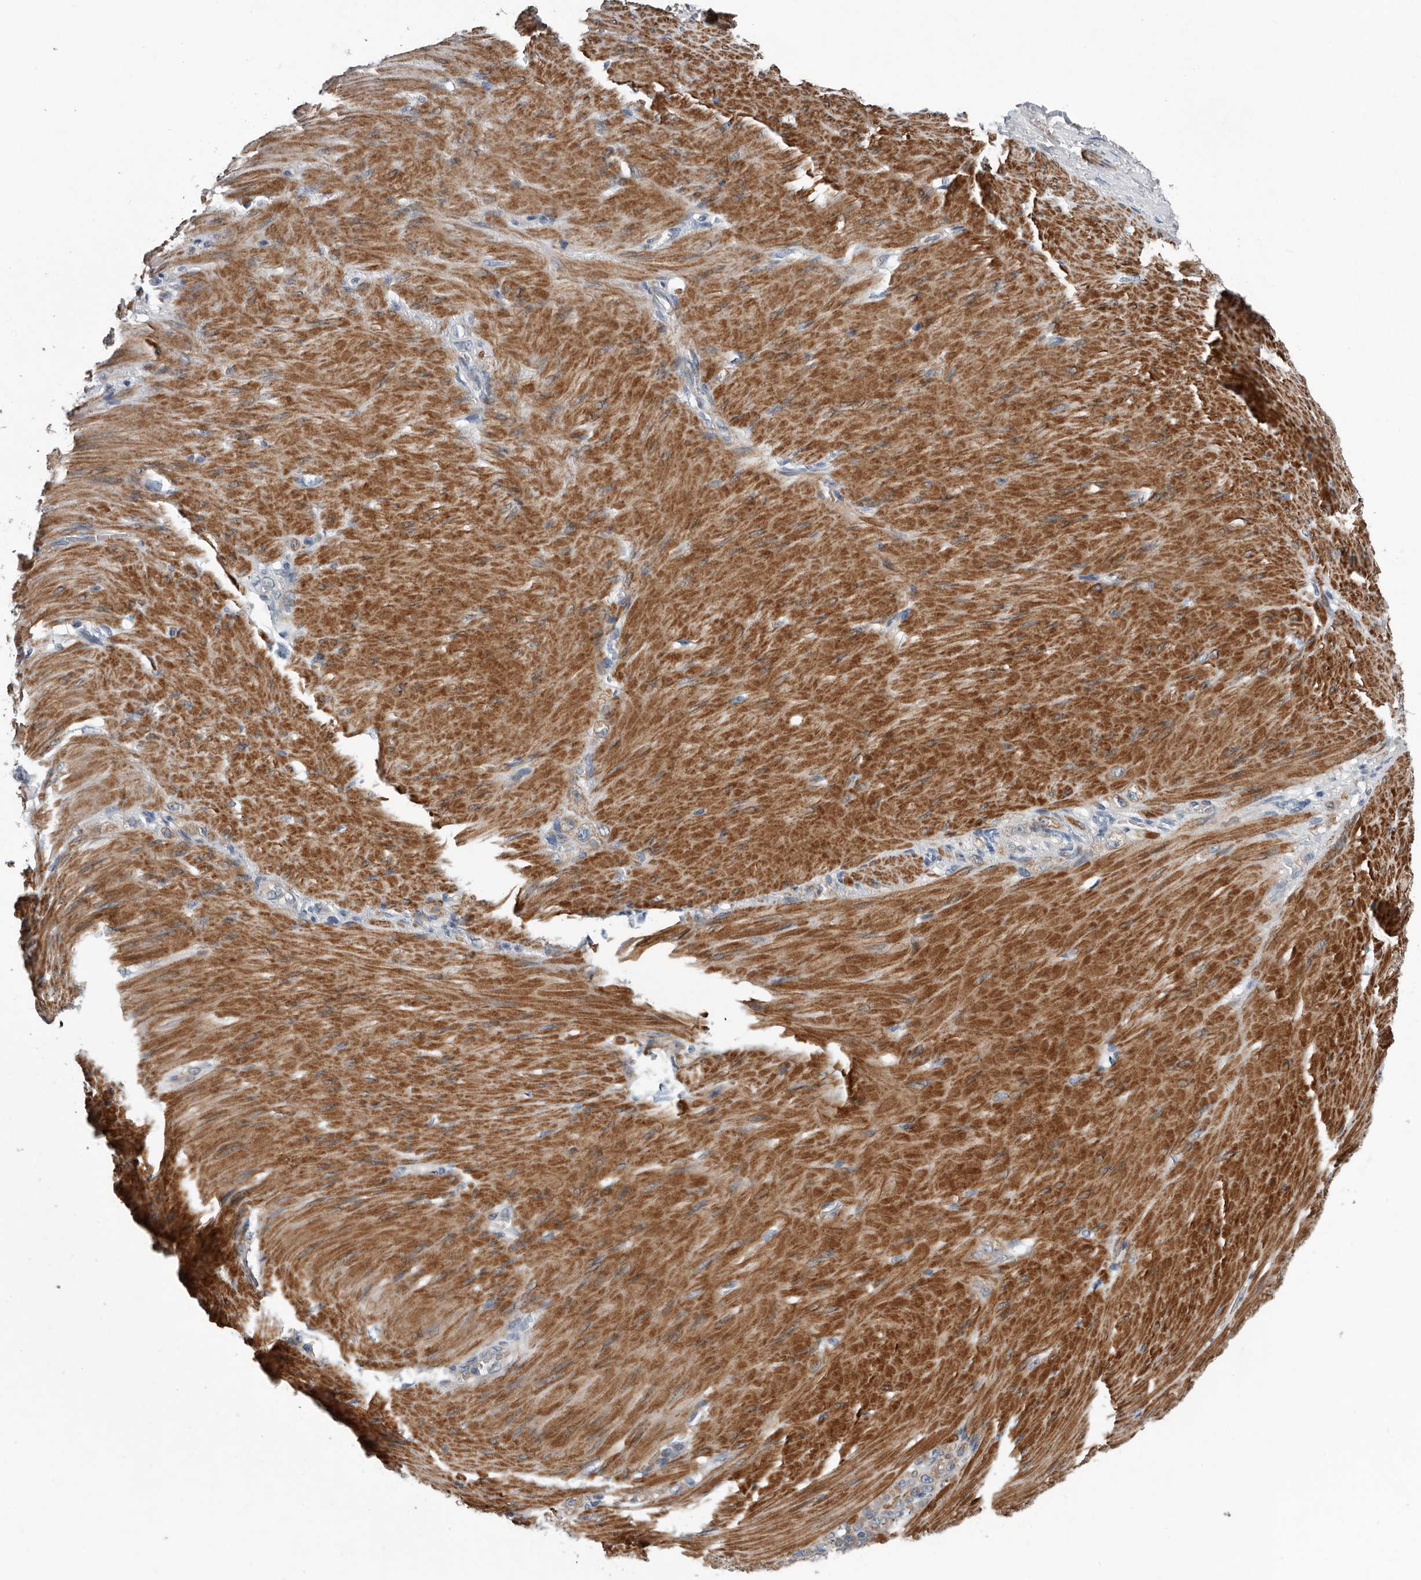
{"staining": {"intensity": "moderate", "quantity": ">75%", "location": "cytoplasmic/membranous"}, "tissue": "stomach cancer", "cell_type": "Tumor cells", "image_type": "cancer", "snomed": [{"axis": "morphology", "description": "Normal tissue, NOS"}, {"axis": "morphology", "description": "Adenocarcinoma, NOS"}, {"axis": "topography", "description": "Stomach"}], "caption": "Protein analysis of adenocarcinoma (stomach) tissue demonstrates moderate cytoplasmic/membranous positivity in approximately >75% of tumor cells.", "gene": "DPY19L4", "patient": {"sex": "male", "age": 82}}